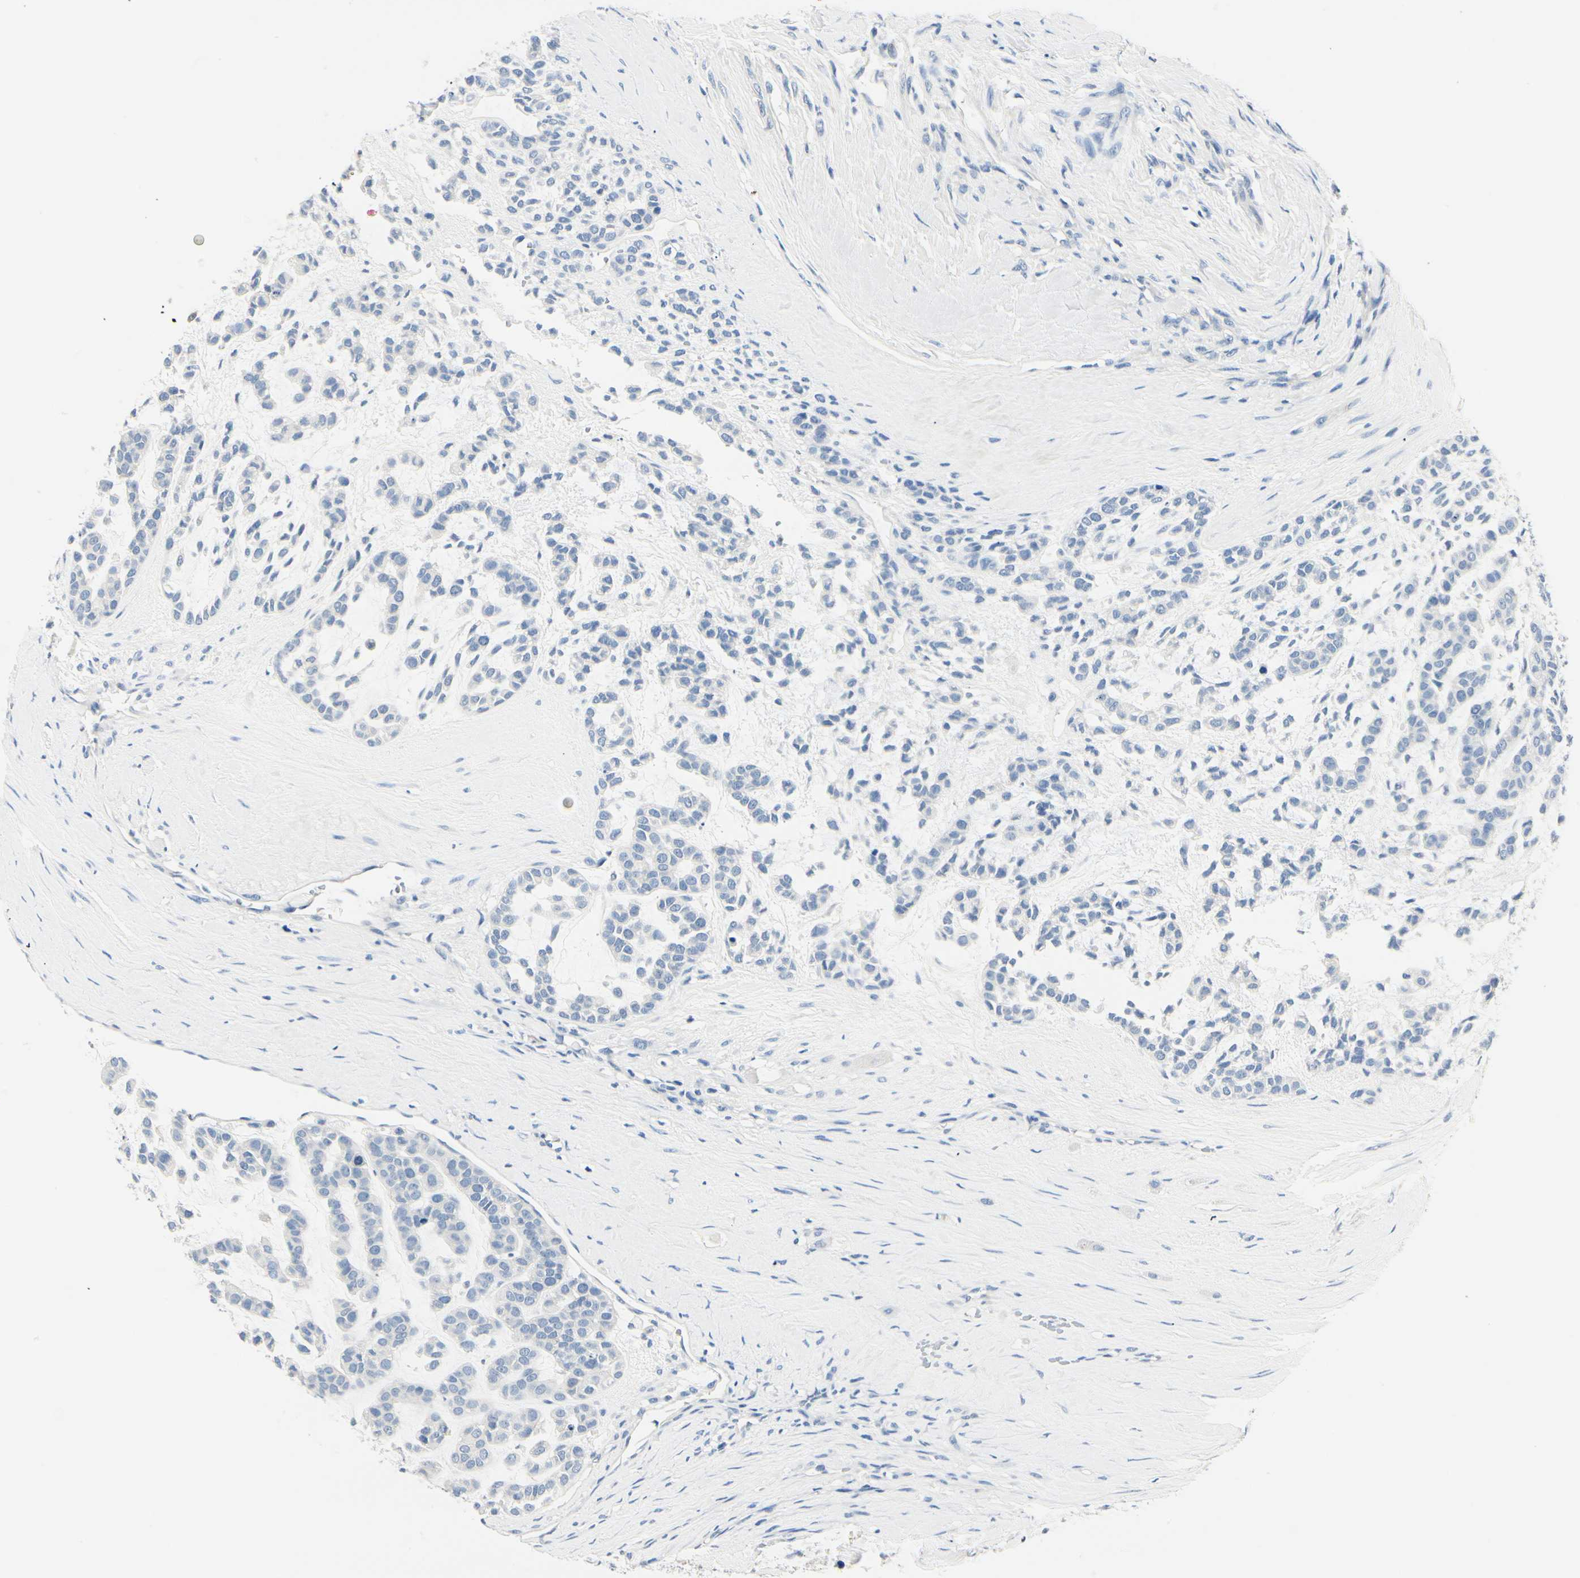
{"staining": {"intensity": "negative", "quantity": "none", "location": "none"}, "tissue": "head and neck cancer", "cell_type": "Tumor cells", "image_type": "cancer", "snomed": [{"axis": "morphology", "description": "Adenocarcinoma, NOS"}, {"axis": "morphology", "description": "Adenoma, NOS"}, {"axis": "topography", "description": "Head-Neck"}], "caption": "IHC photomicrograph of neoplastic tissue: head and neck cancer stained with DAB (3,3'-diaminobenzidine) exhibits no significant protein staining in tumor cells. (DAB immunohistochemistry with hematoxylin counter stain).", "gene": "TGFBR3", "patient": {"sex": "female", "age": 55}}